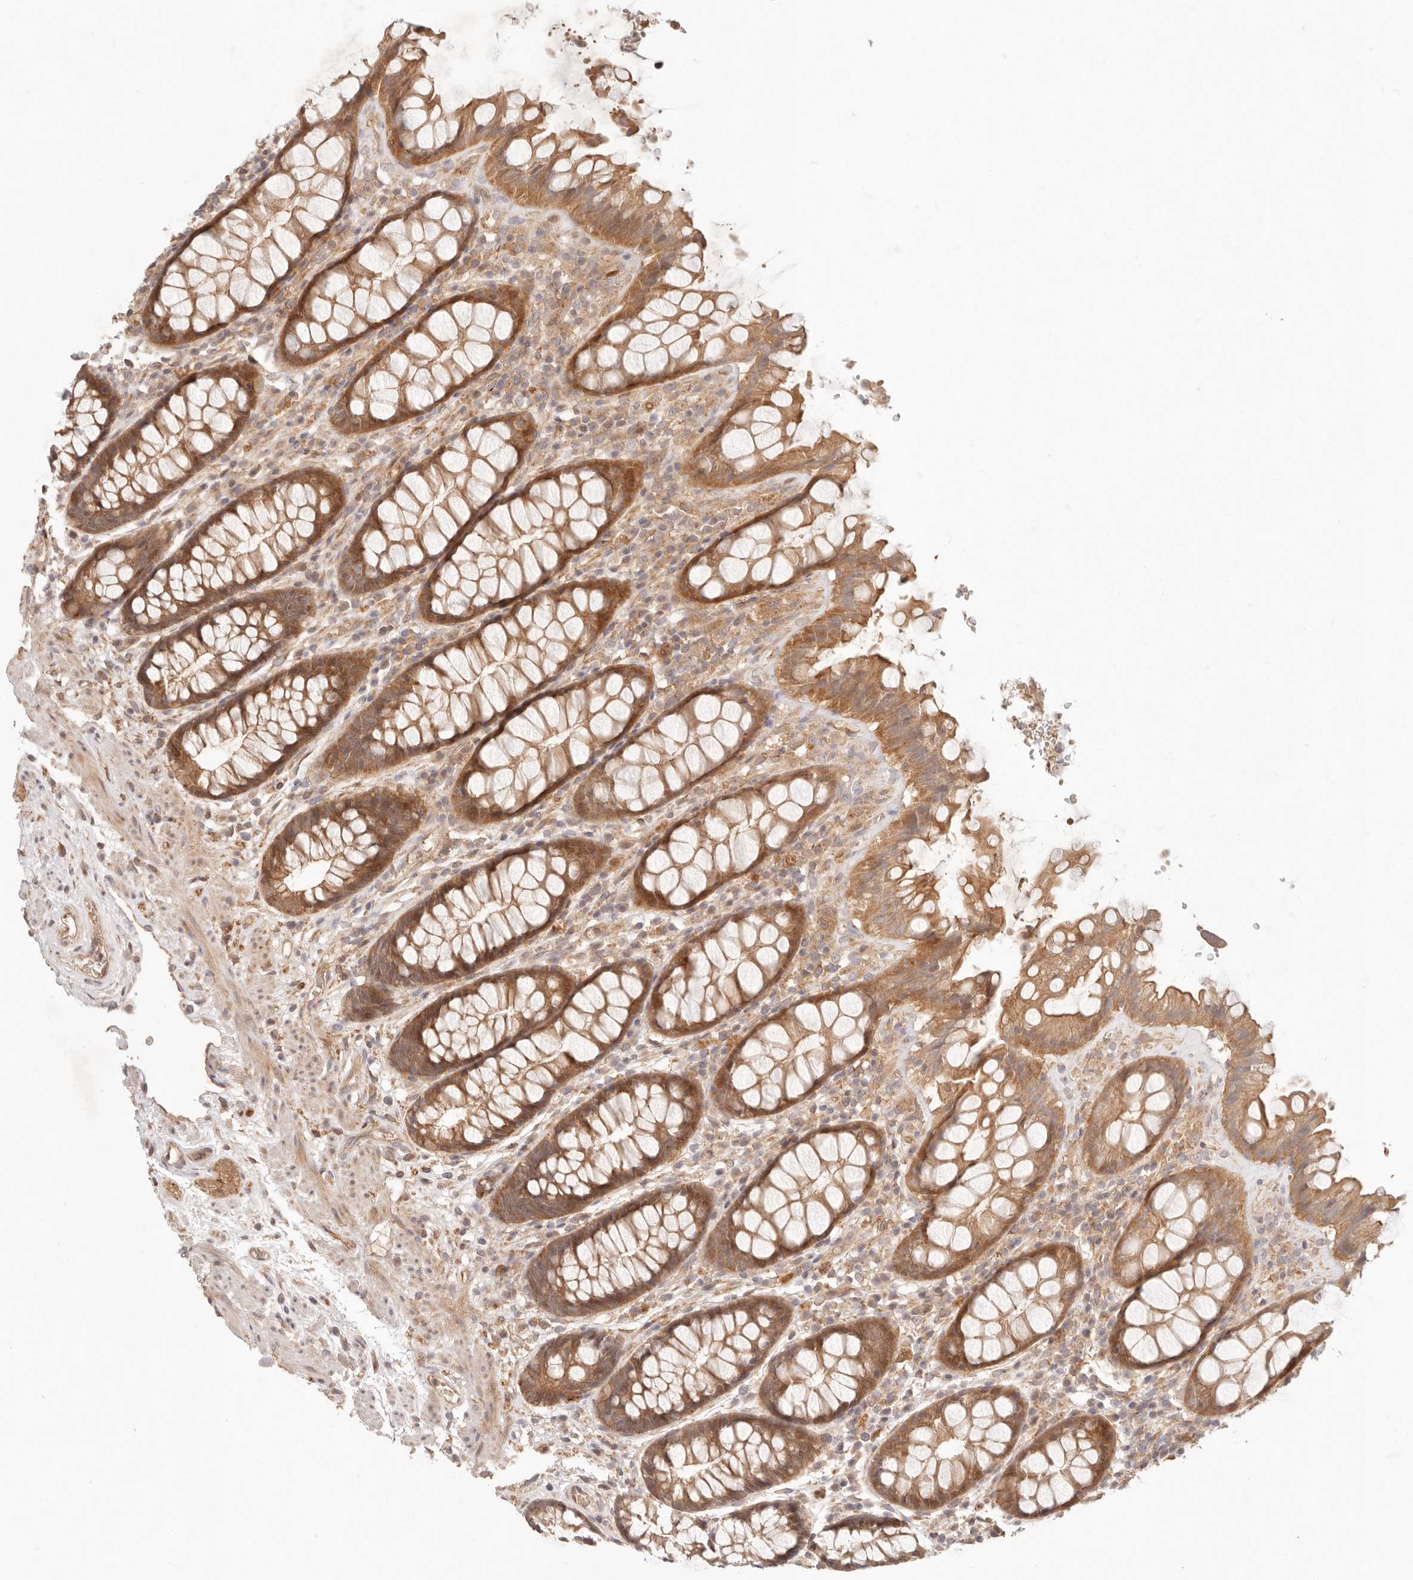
{"staining": {"intensity": "moderate", "quantity": ">75%", "location": "cytoplasmic/membranous"}, "tissue": "rectum", "cell_type": "Glandular cells", "image_type": "normal", "snomed": [{"axis": "morphology", "description": "Normal tissue, NOS"}, {"axis": "topography", "description": "Rectum"}], "caption": "The histopathology image shows immunohistochemical staining of unremarkable rectum. There is moderate cytoplasmic/membranous staining is present in approximately >75% of glandular cells.", "gene": "PPP1R3B", "patient": {"sex": "male", "age": 64}}